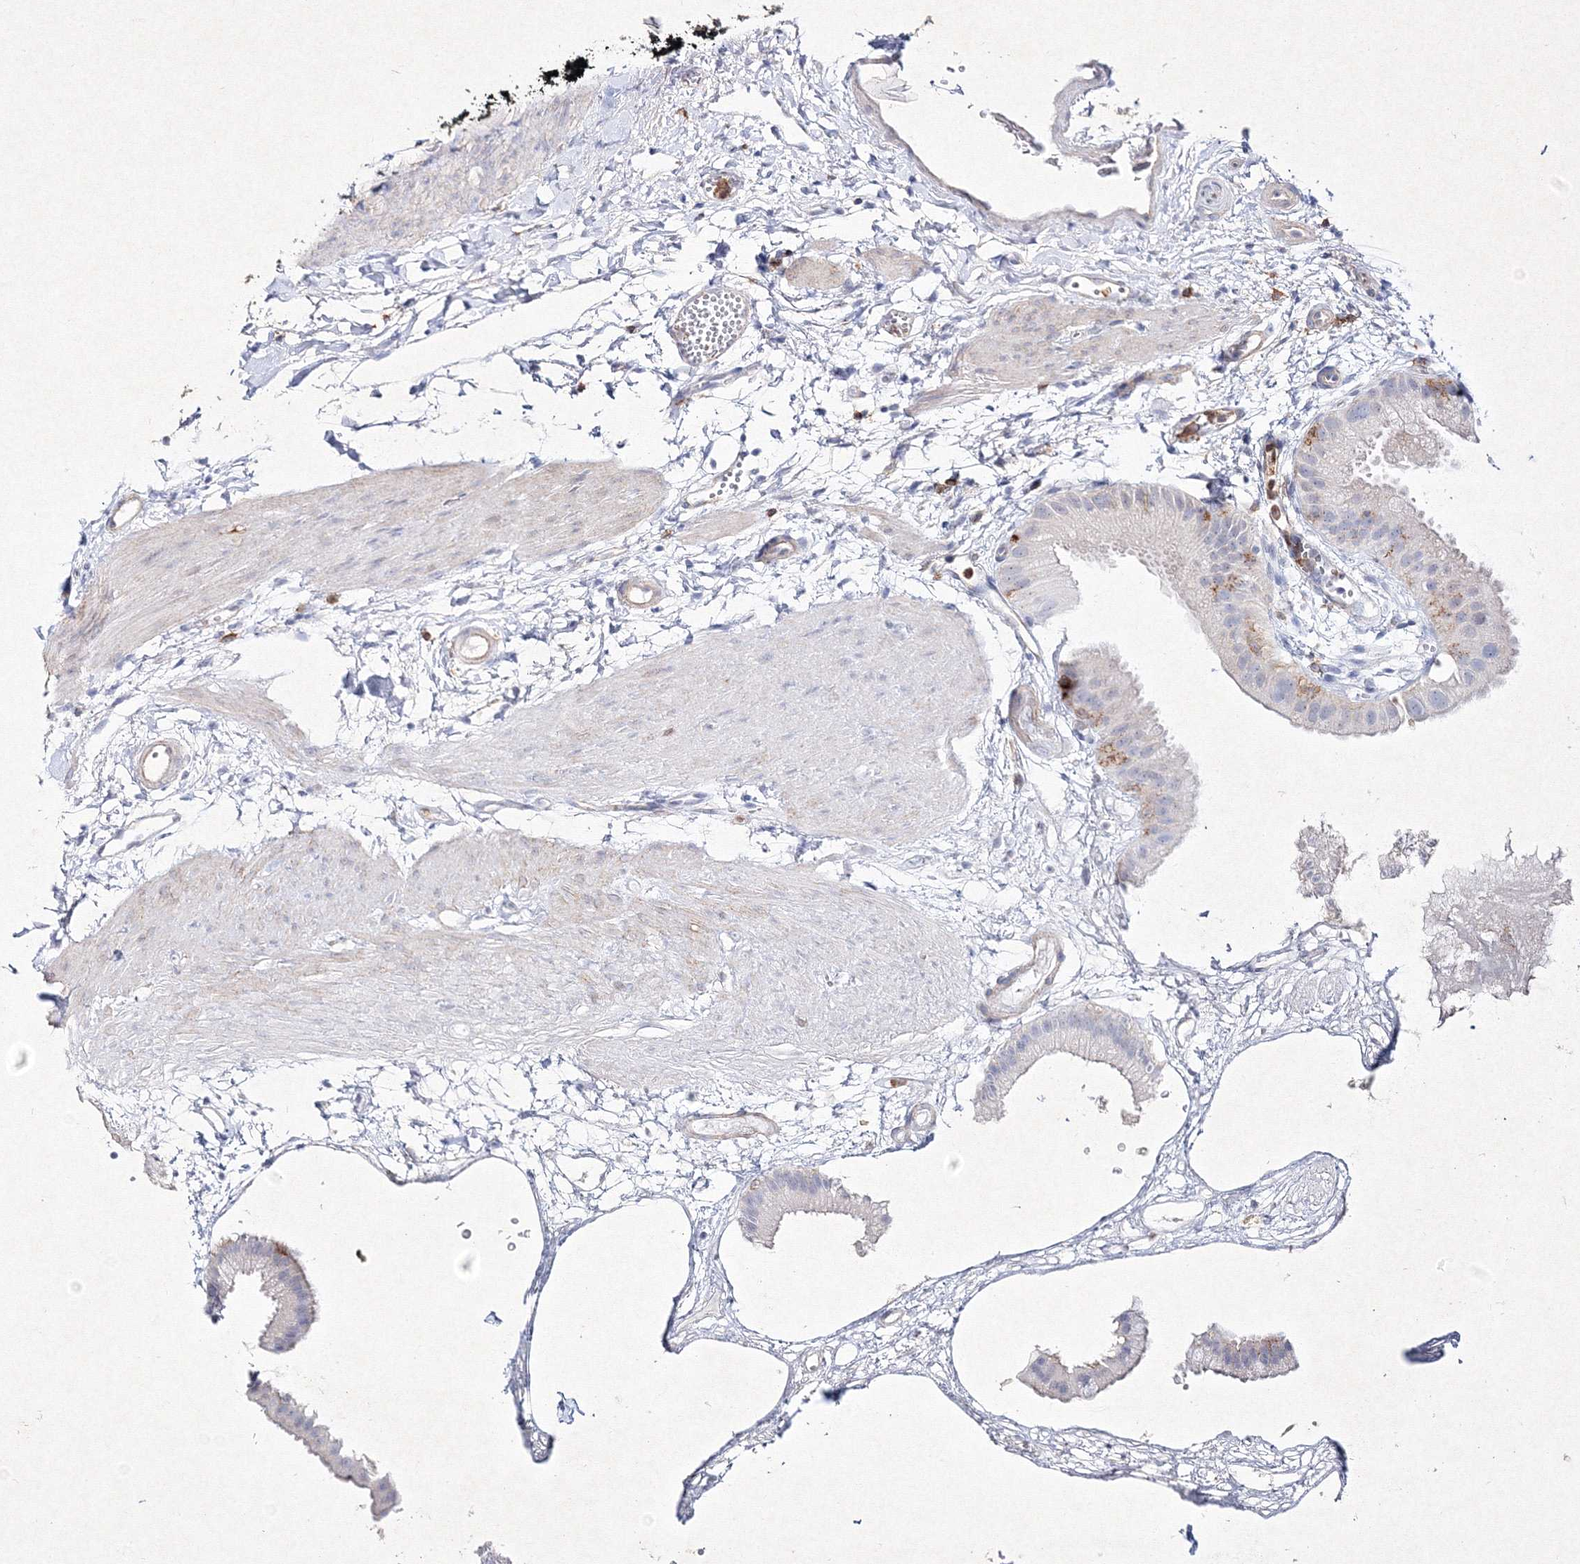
{"staining": {"intensity": "negative", "quantity": "none", "location": "none"}, "tissue": "gallbladder", "cell_type": "Glandular cells", "image_type": "normal", "snomed": [{"axis": "morphology", "description": "Normal tissue, NOS"}, {"axis": "topography", "description": "Gallbladder"}], "caption": "A micrograph of gallbladder stained for a protein shows no brown staining in glandular cells. (DAB immunohistochemistry with hematoxylin counter stain).", "gene": "HCST", "patient": {"sex": "female", "age": 64}}